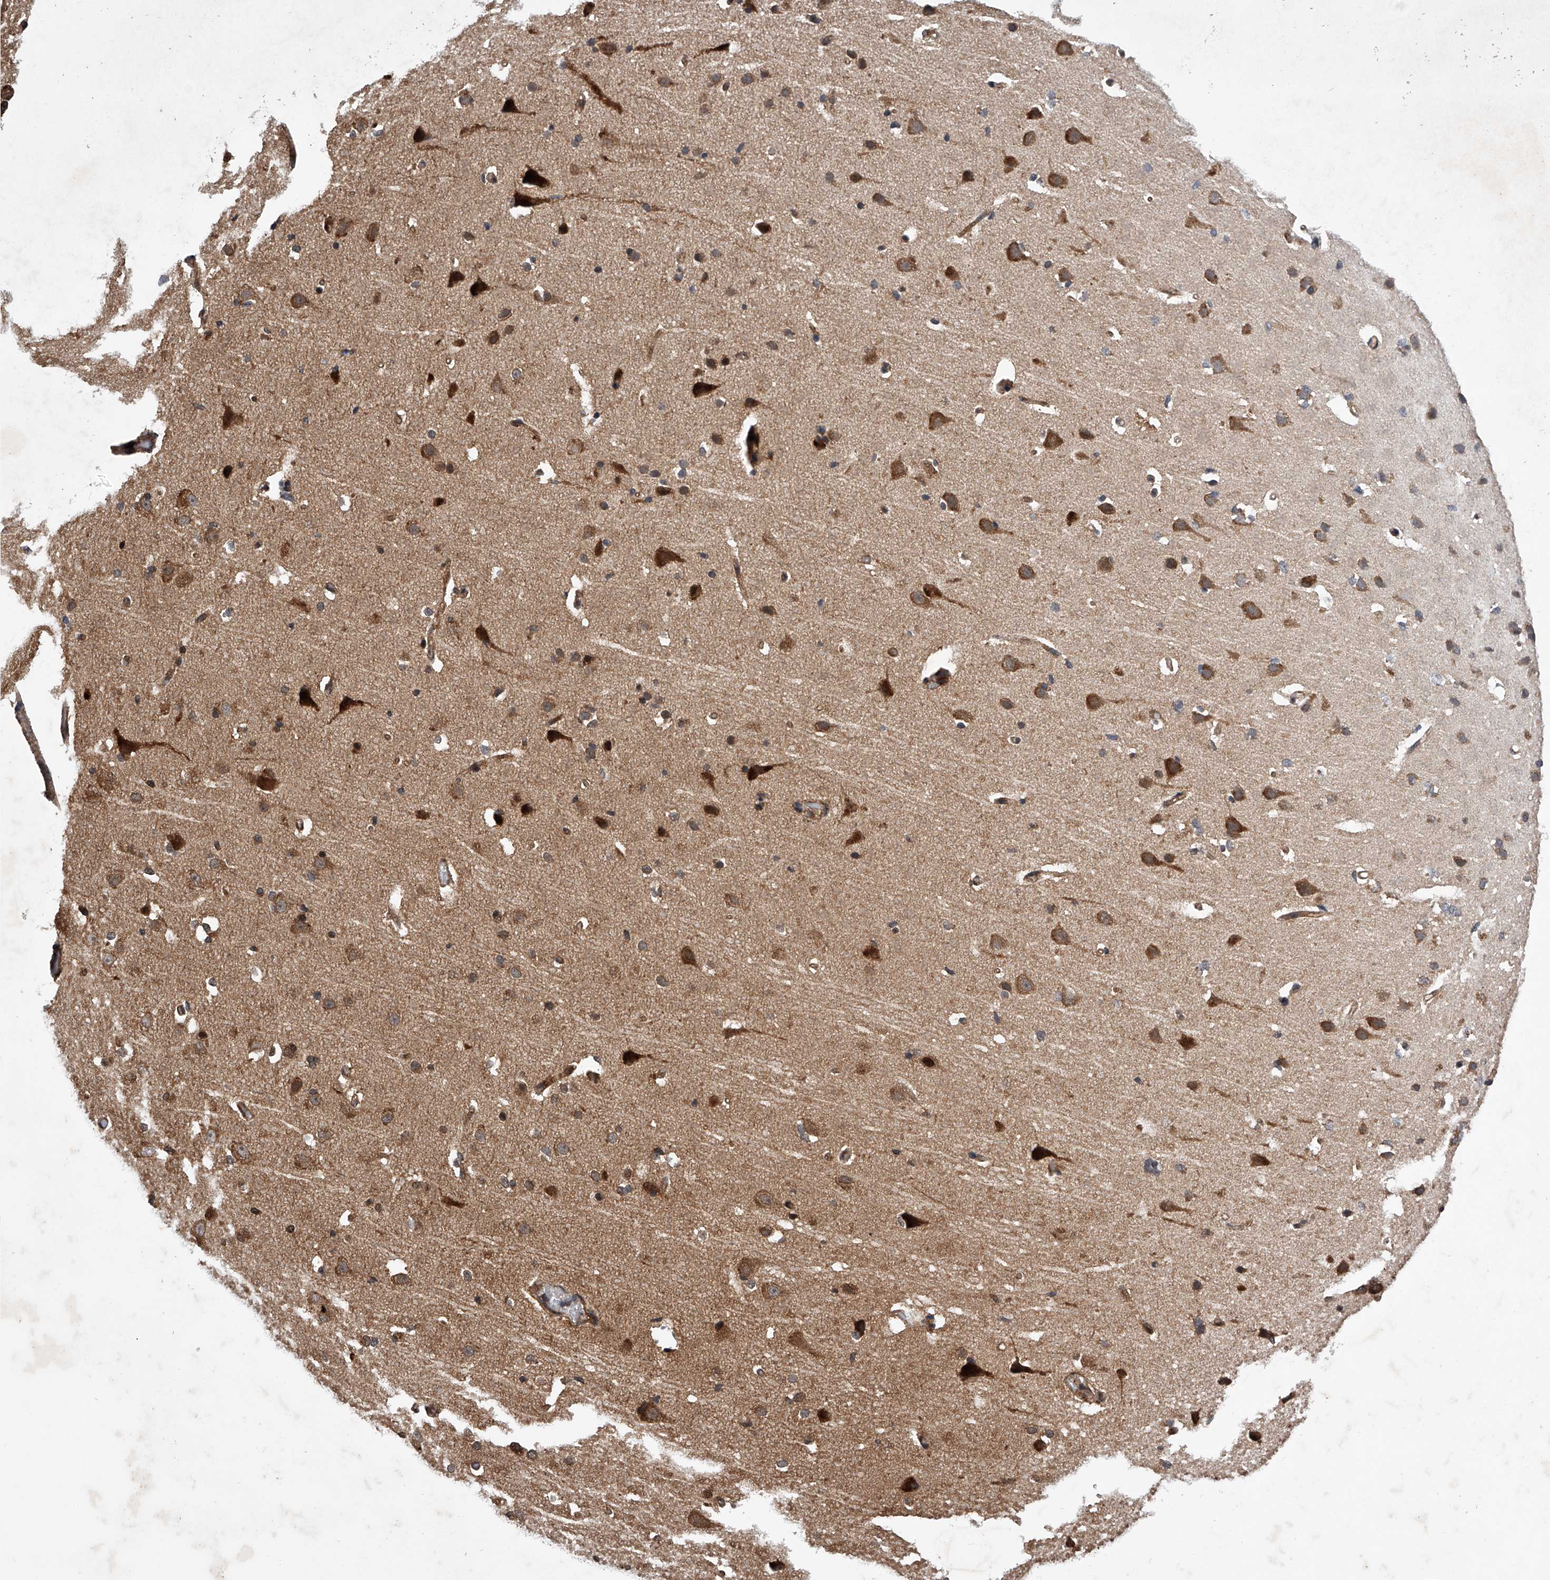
{"staining": {"intensity": "weak", "quantity": ">75%", "location": "cytoplasmic/membranous"}, "tissue": "cerebral cortex", "cell_type": "Endothelial cells", "image_type": "normal", "snomed": [{"axis": "morphology", "description": "Normal tissue, NOS"}, {"axis": "topography", "description": "Cerebral cortex"}], "caption": "Weak cytoplasmic/membranous protein expression is appreciated in about >75% of endothelial cells in cerebral cortex. The protein is stained brown, and the nuclei are stained in blue (DAB IHC with brightfield microscopy, high magnification).", "gene": "MAP3K11", "patient": {"sex": "male", "age": 34}}